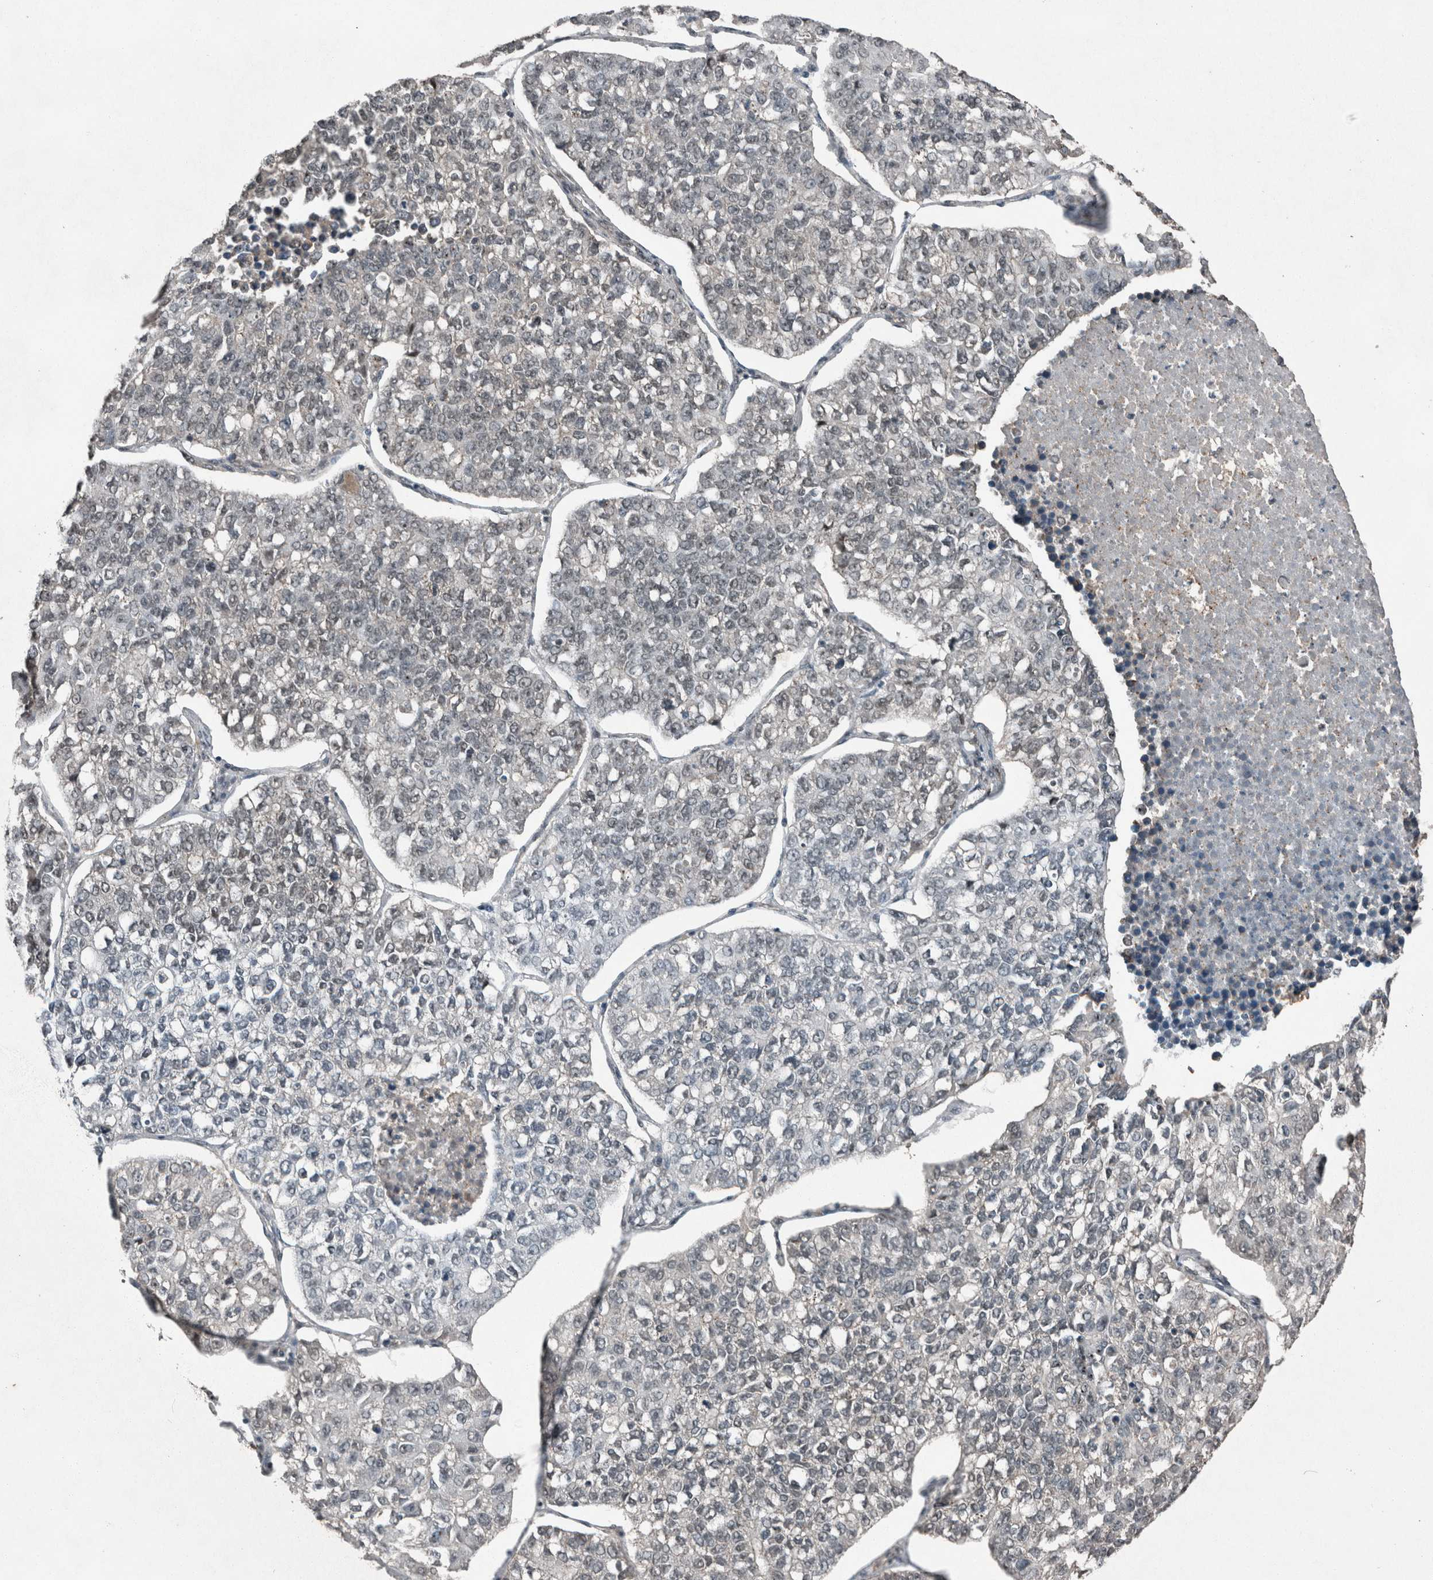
{"staining": {"intensity": "negative", "quantity": "none", "location": "none"}, "tissue": "lung cancer", "cell_type": "Tumor cells", "image_type": "cancer", "snomed": [{"axis": "morphology", "description": "Adenocarcinoma, NOS"}, {"axis": "topography", "description": "Lung"}], "caption": "This histopathology image is of lung cancer stained with immunohistochemistry (IHC) to label a protein in brown with the nuclei are counter-stained blue. There is no positivity in tumor cells. The staining was performed using DAB to visualize the protein expression in brown, while the nuclei were stained in blue with hematoxylin (Magnification: 20x).", "gene": "MYO1E", "patient": {"sex": "male", "age": 49}}